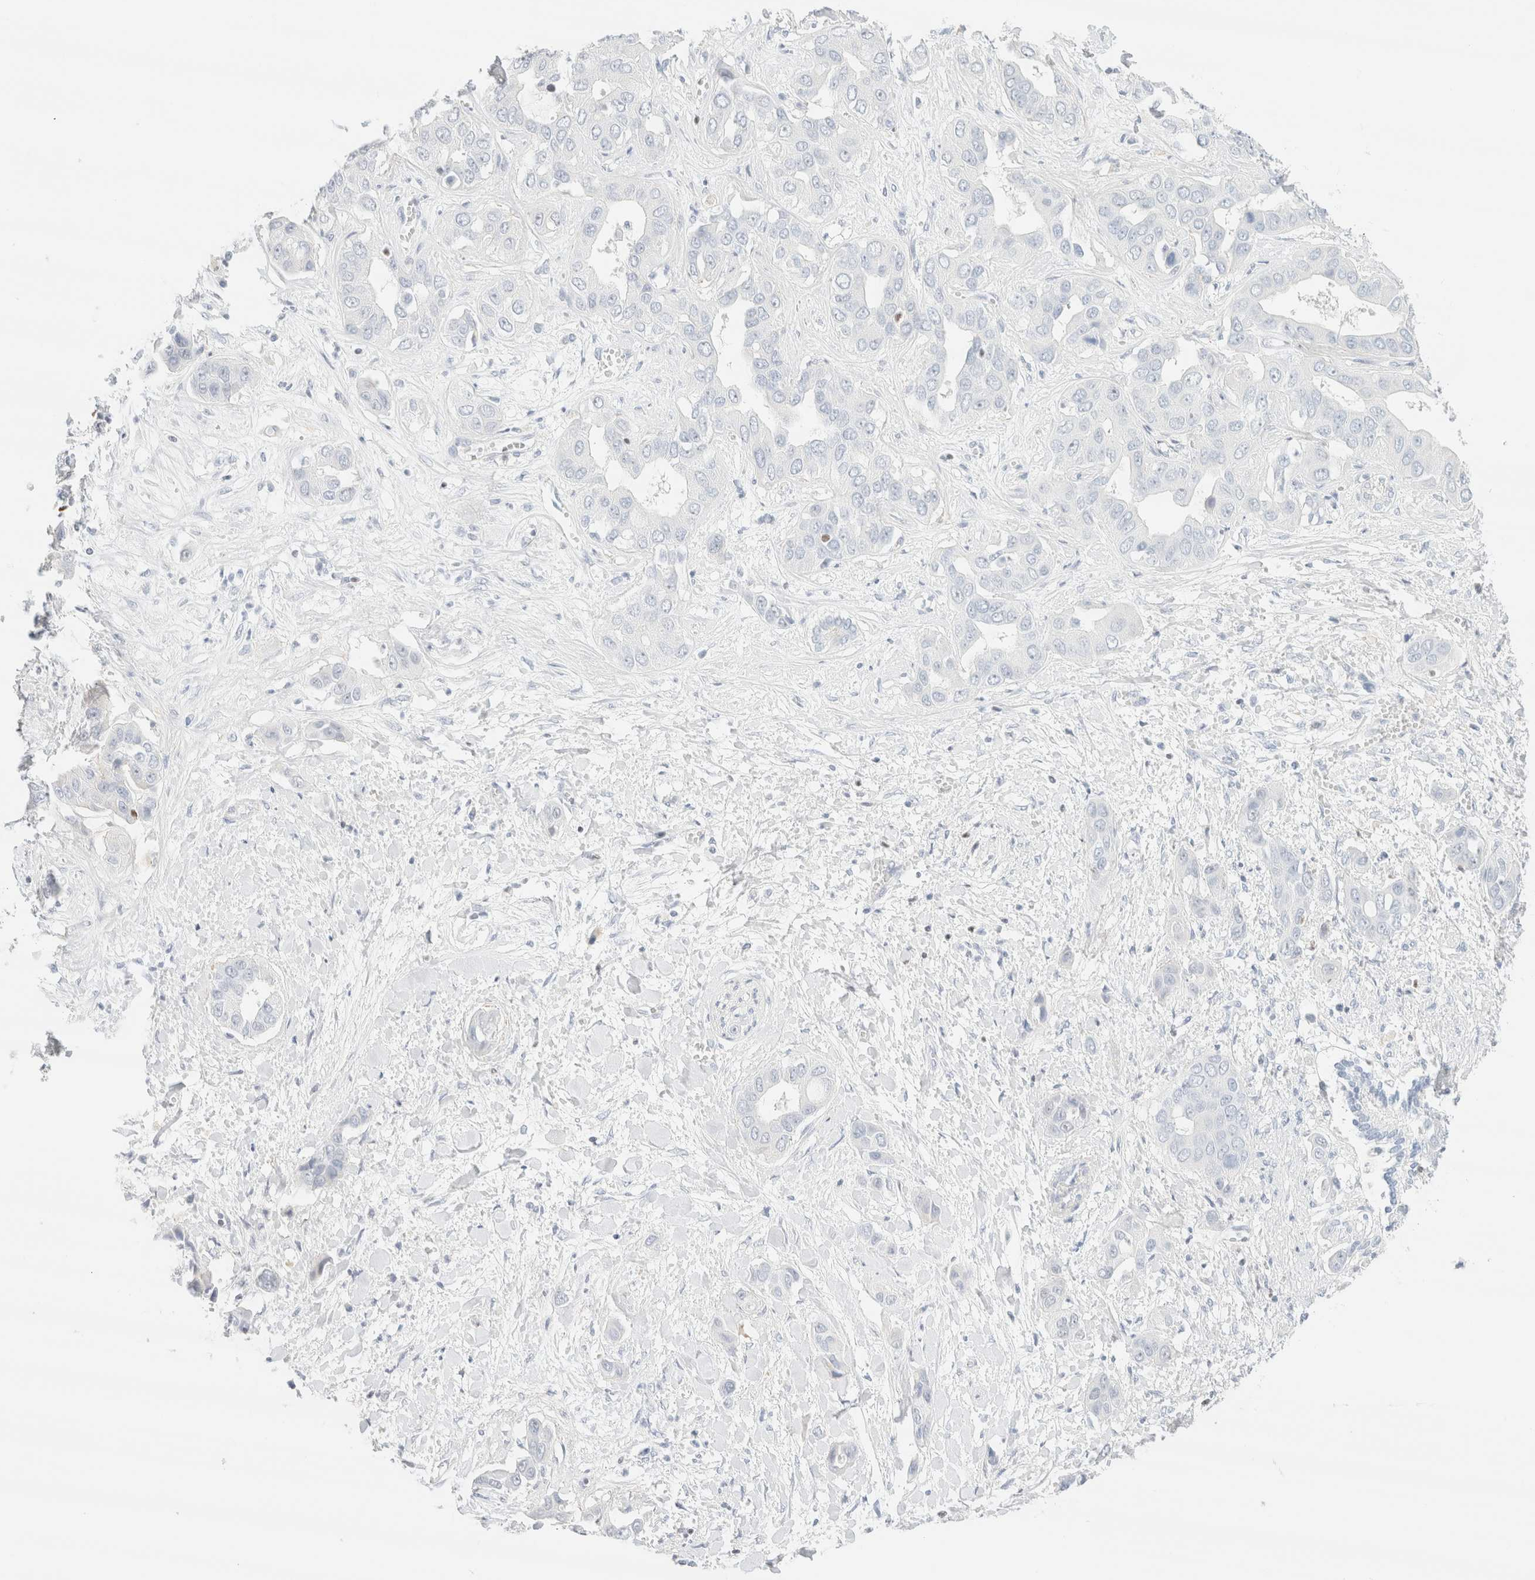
{"staining": {"intensity": "negative", "quantity": "none", "location": "none"}, "tissue": "liver cancer", "cell_type": "Tumor cells", "image_type": "cancer", "snomed": [{"axis": "morphology", "description": "Cholangiocarcinoma"}, {"axis": "topography", "description": "Liver"}], "caption": "Immunohistochemistry (IHC) of liver cancer (cholangiocarcinoma) displays no expression in tumor cells. (DAB (3,3'-diaminobenzidine) immunohistochemistry (IHC), high magnification).", "gene": "IKZF3", "patient": {"sex": "female", "age": 52}}